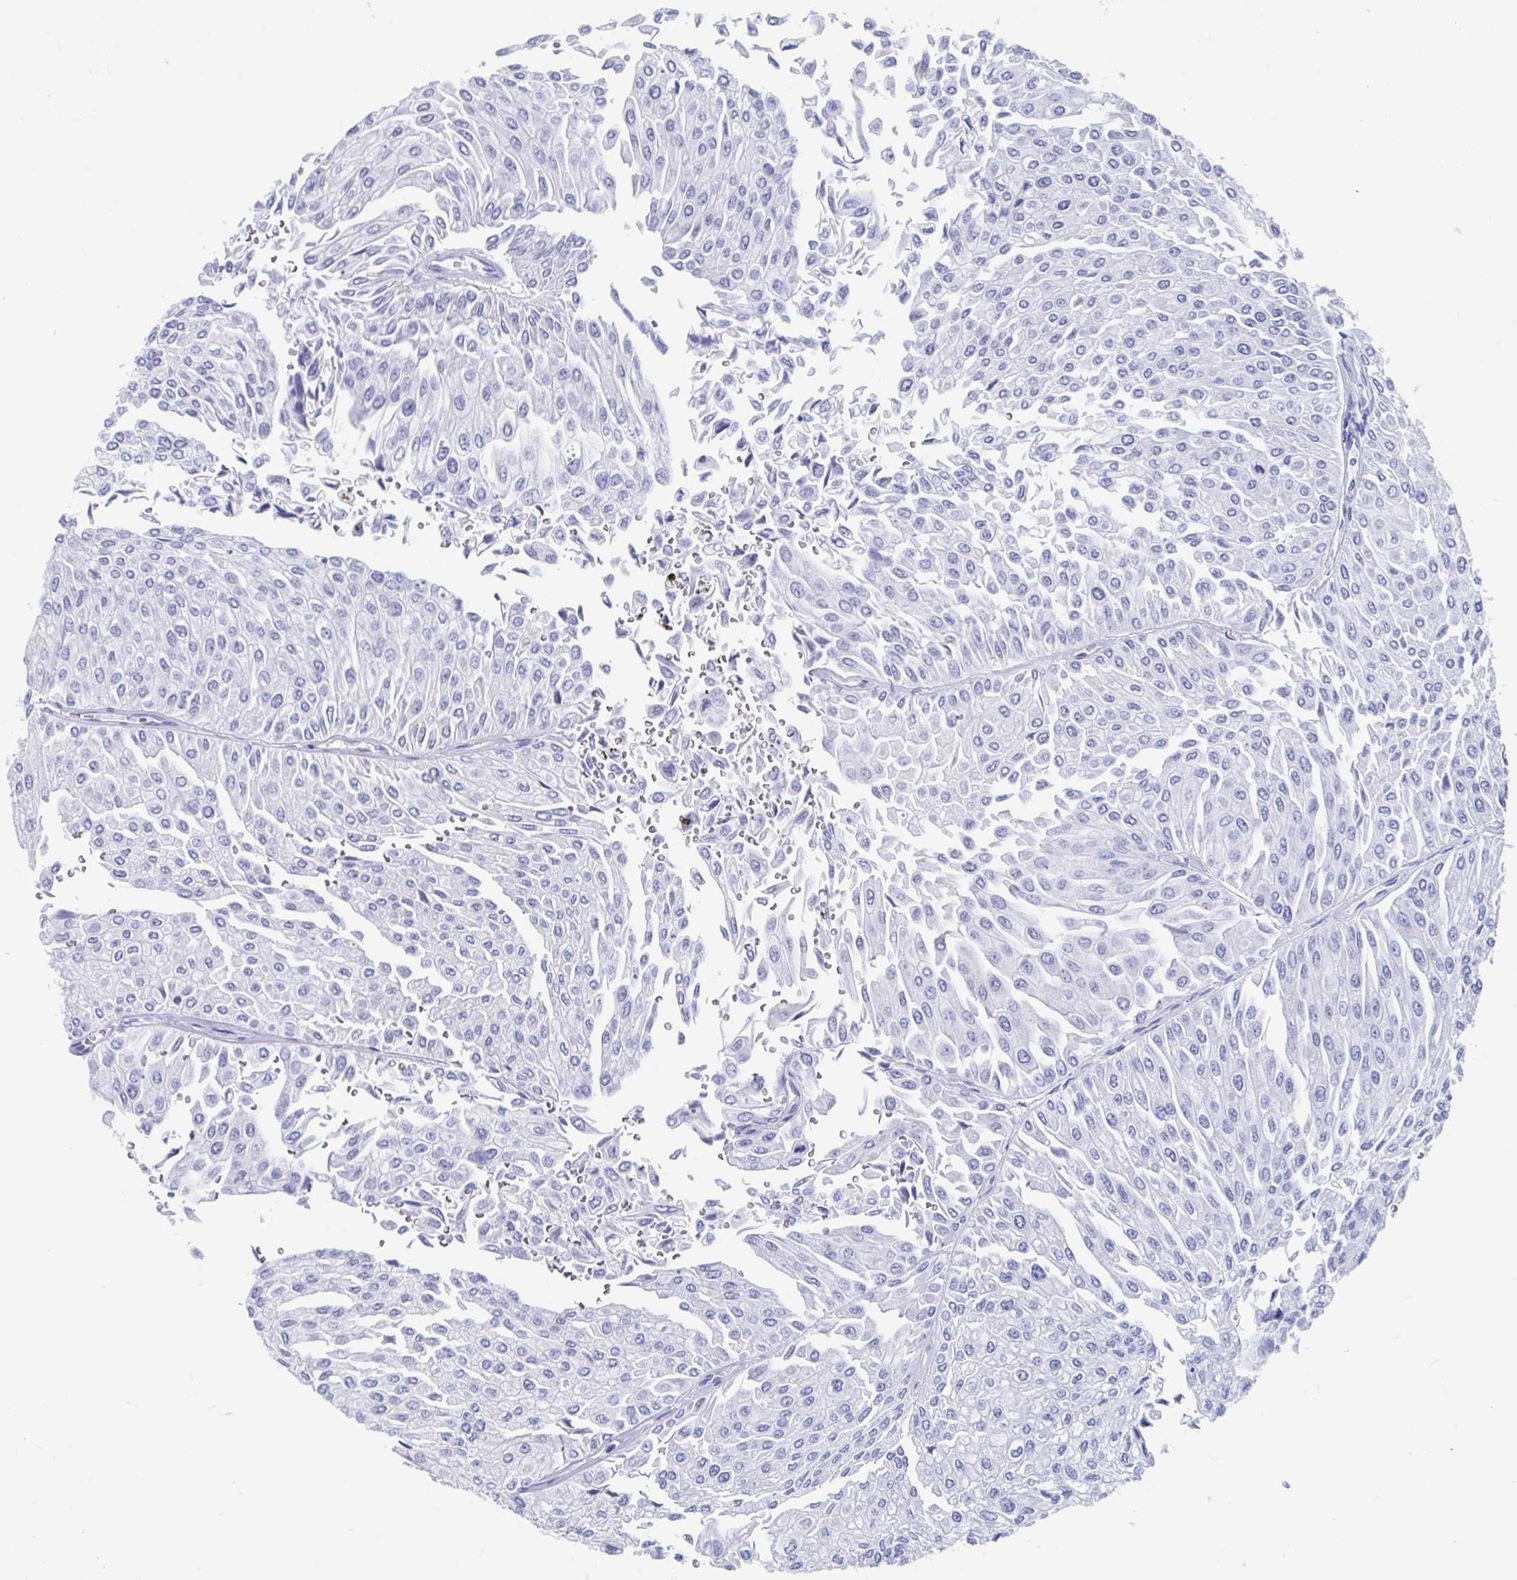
{"staining": {"intensity": "negative", "quantity": "none", "location": "none"}, "tissue": "urothelial cancer", "cell_type": "Tumor cells", "image_type": "cancer", "snomed": [{"axis": "morphology", "description": "Urothelial carcinoma, NOS"}, {"axis": "topography", "description": "Urinary bladder"}], "caption": "IHC histopathology image of neoplastic tissue: human transitional cell carcinoma stained with DAB (3,3'-diaminobenzidine) demonstrates no significant protein staining in tumor cells.", "gene": "SHCBP1L", "patient": {"sex": "male", "age": 67}}